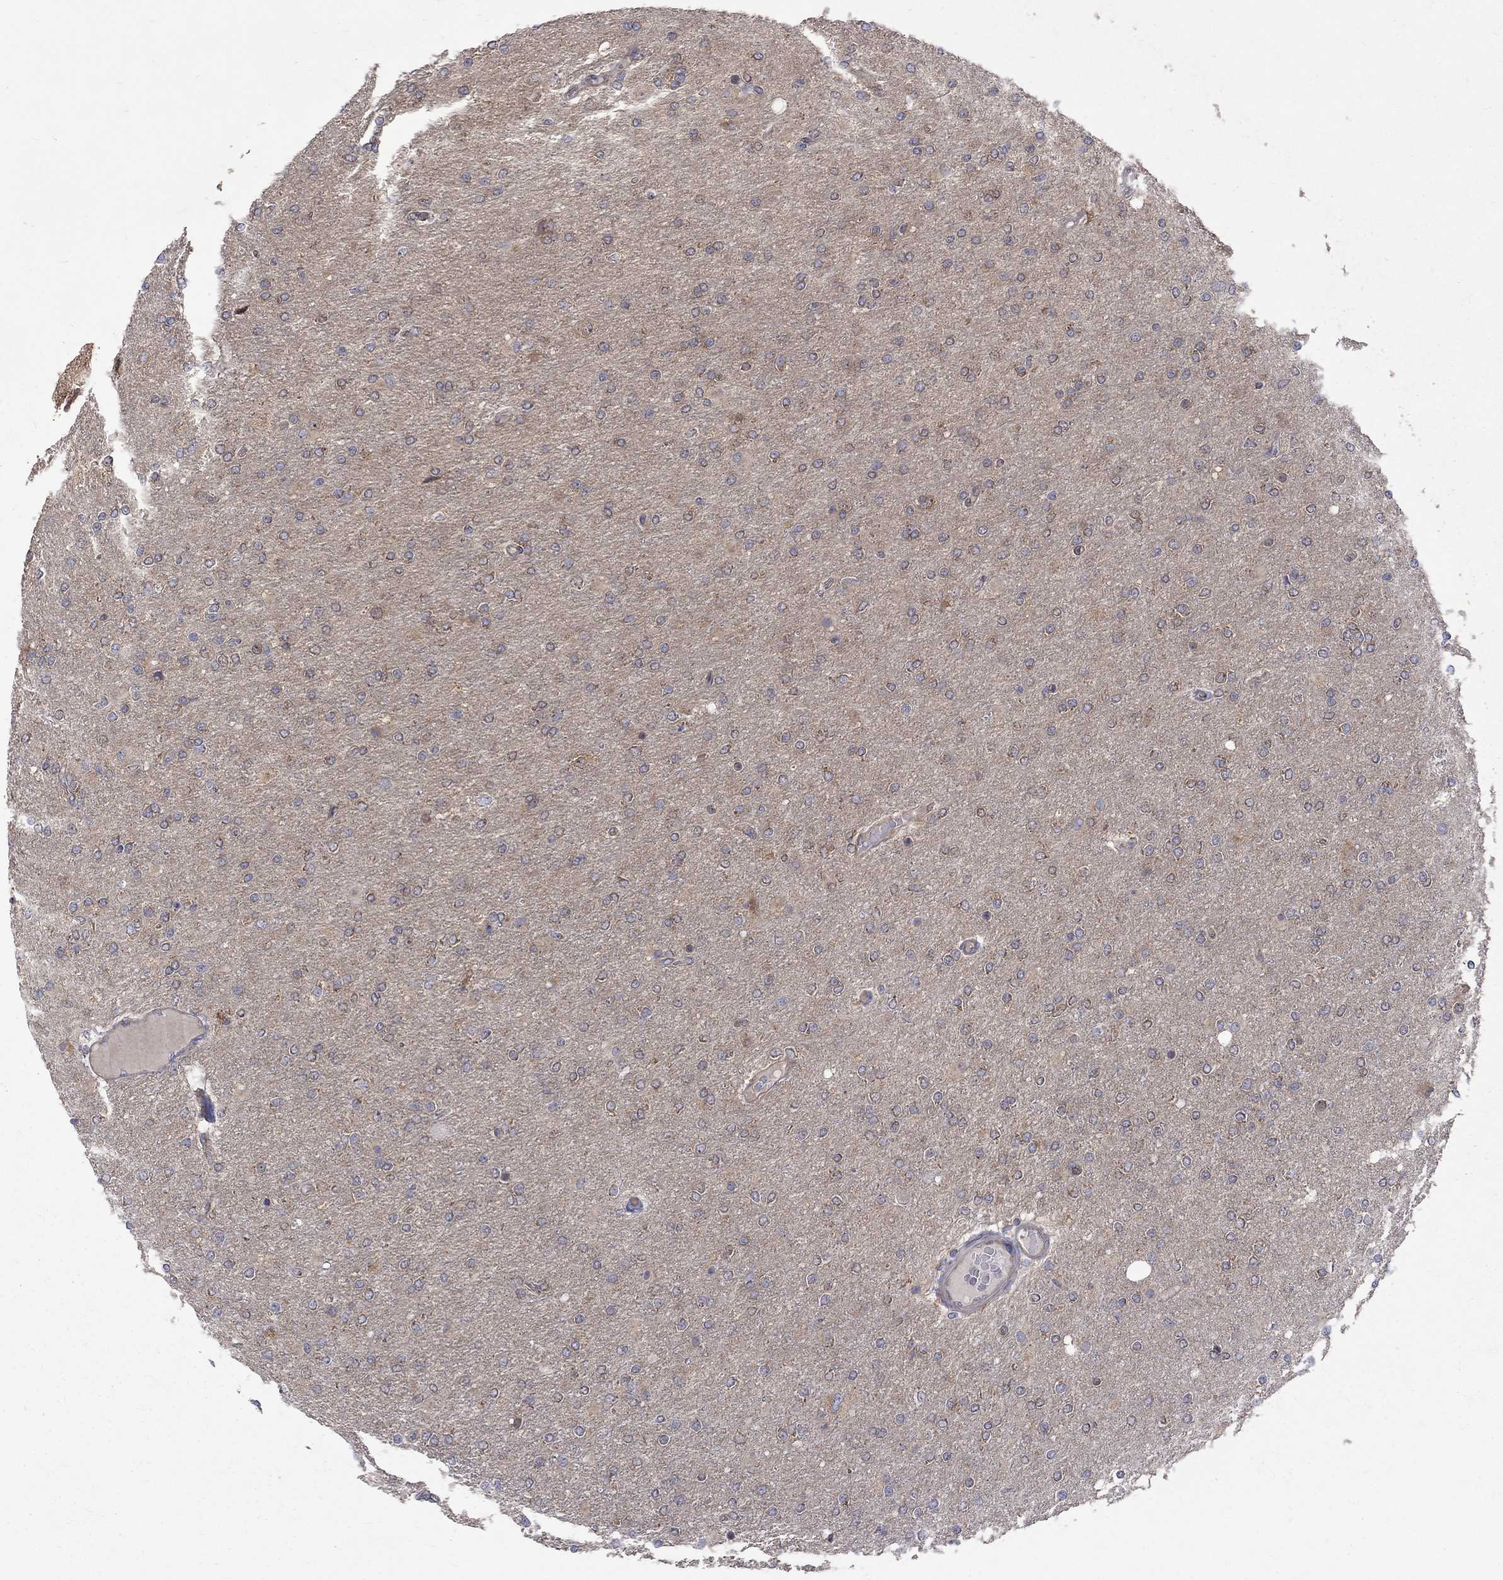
{"staining": {"intensity": "negative", "quantity": "none", "location": "none"}, "tissue": "glioma", "cell_type": "Tumor cells", "image_type": "cancer", "snomed": [{"axis": "morphology", "description": "Glioma, malignant, High grade"}, {"axis": "topography", "description": "Cerebral cortex"}], "caption": "High power microscopy histopathology image of an immunohistochemistry micrograph of glioma, revealing no significant staining in tumor cells.", "gene": "SH2B1", "patient": {"sex": "male", "age": 70}}